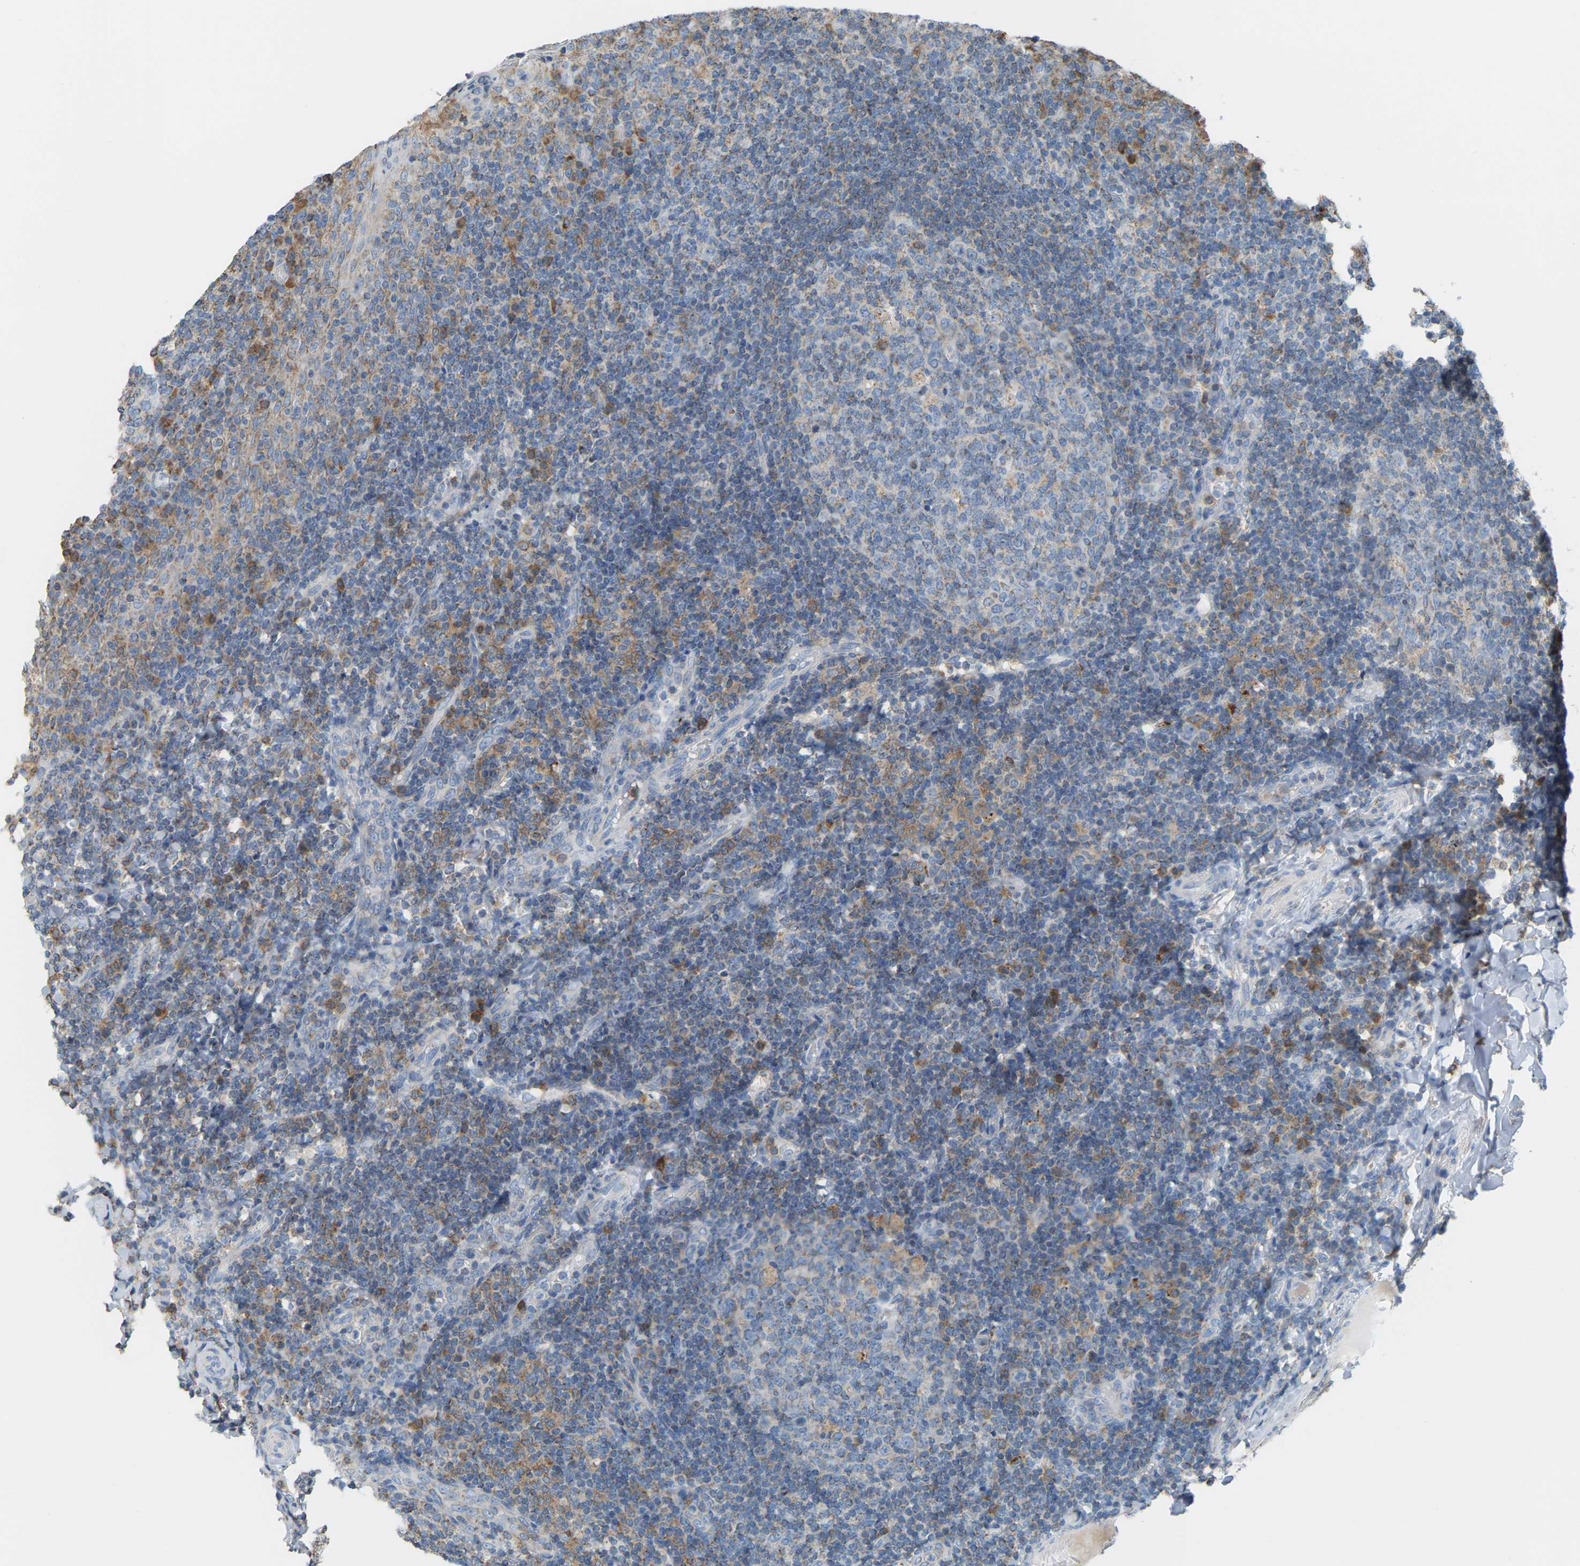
{"staining": {"intensity": "negative", "quantity": "none", "location": "none"}, "tissue": "tonsil", "cell_type": "Germinal center cells", "image_type": "normal", "snomed": [{"axis": "morphology", "description": "Normal tissue, NOS"}, {"axis": "topography", "description": "Tonsil"}], "caption": "IHC micrograph of benign tonsil: human tonsil stained with DAB (3,3'-diaminobenzidine) reveals no significant protein staining in germinal center cells.", "gene": "CROT", "patient": {"sex": "female", "age": 19}}